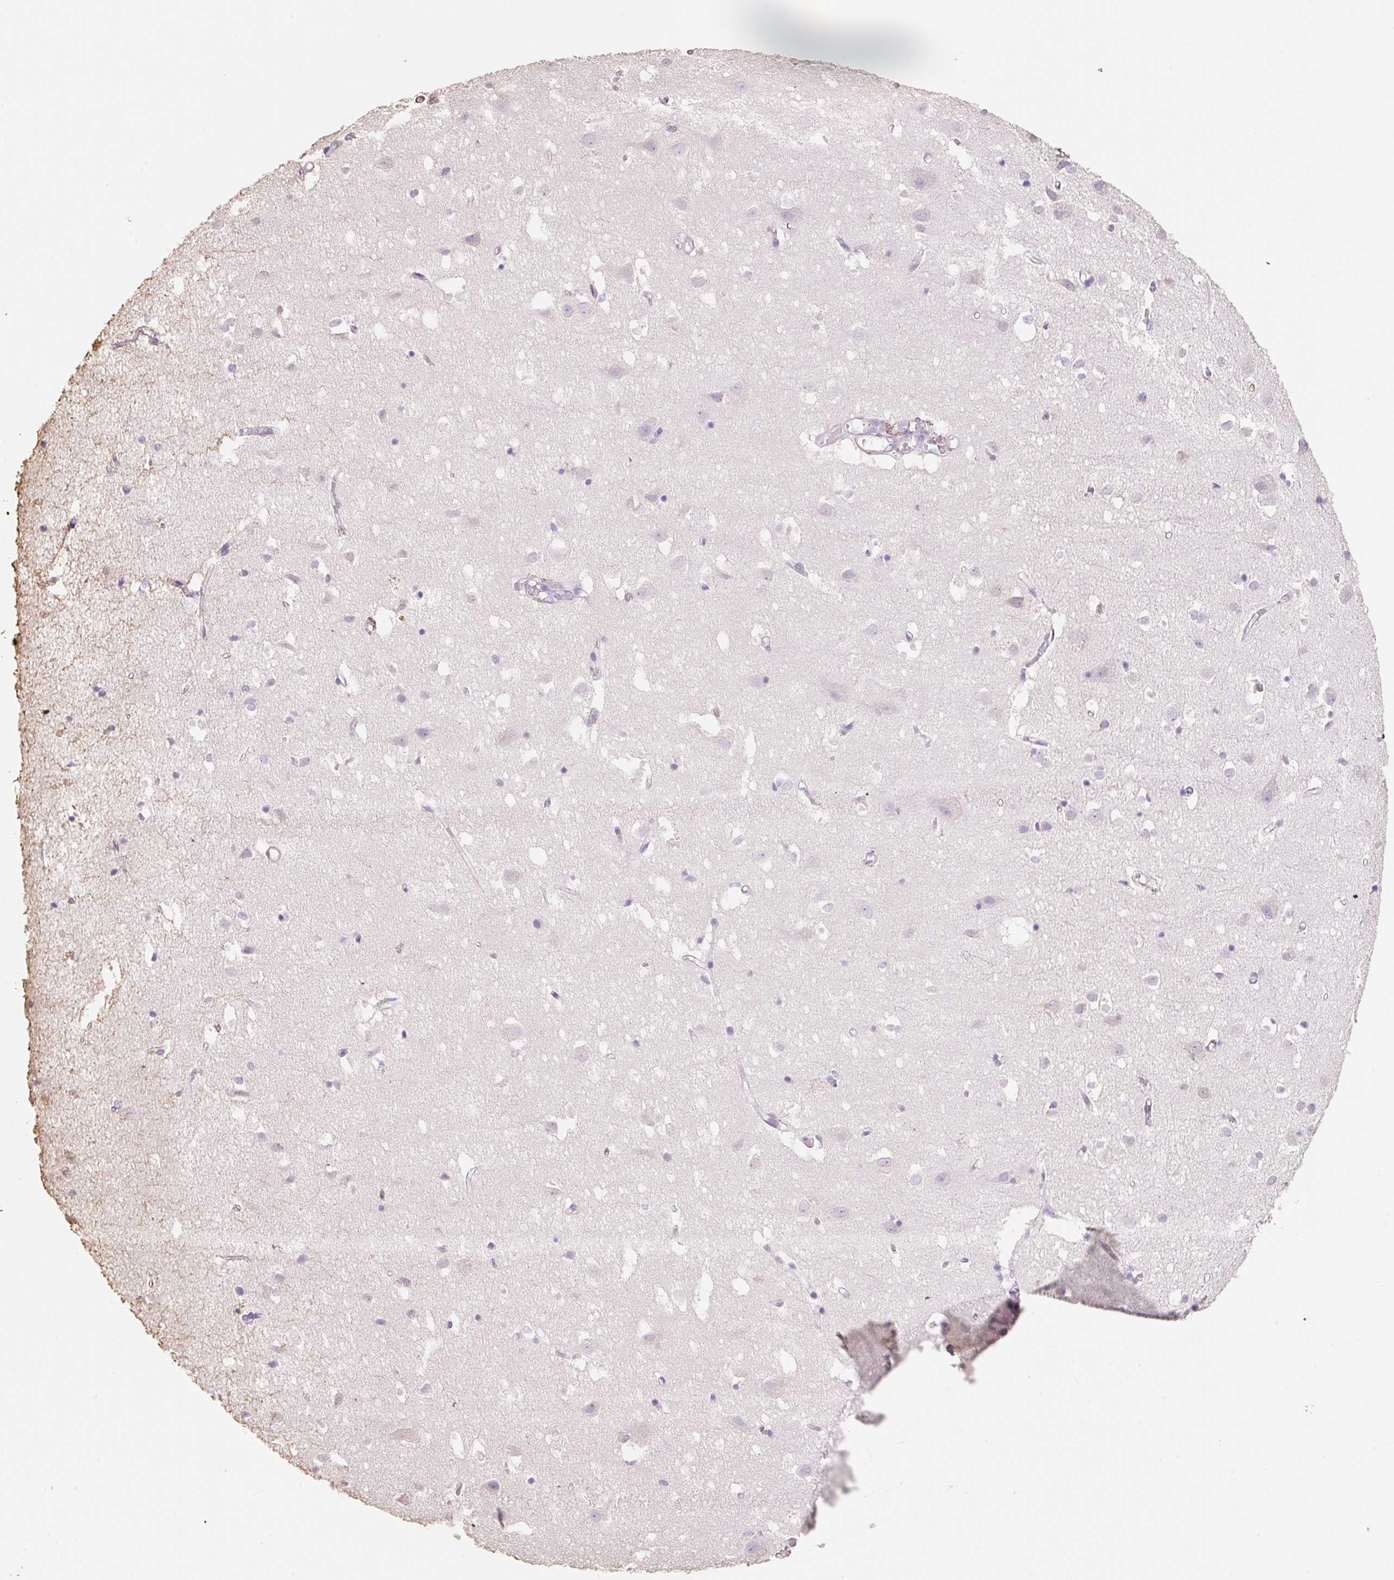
{"staining": {"intensity": "negative", "quantity": "none", "location": "none"}, "tissue": "cerebral cortex", "cell_type": "Endothelial cells", "image_type": "normal", "snomed": [{"axis": "morphology", "description": "Normal tissue, NOS"}, {"axis": "topography", "description": "Cerebral cortex"}], "caption": "Immunohistochemistry micrograph of normal cerebral cortex: human cerebral cortex stained with DAB shows no significant protein staining in endothelial cells.", "gene": "MBOAT7", "patient": {"sex": "male", "age": 70}}